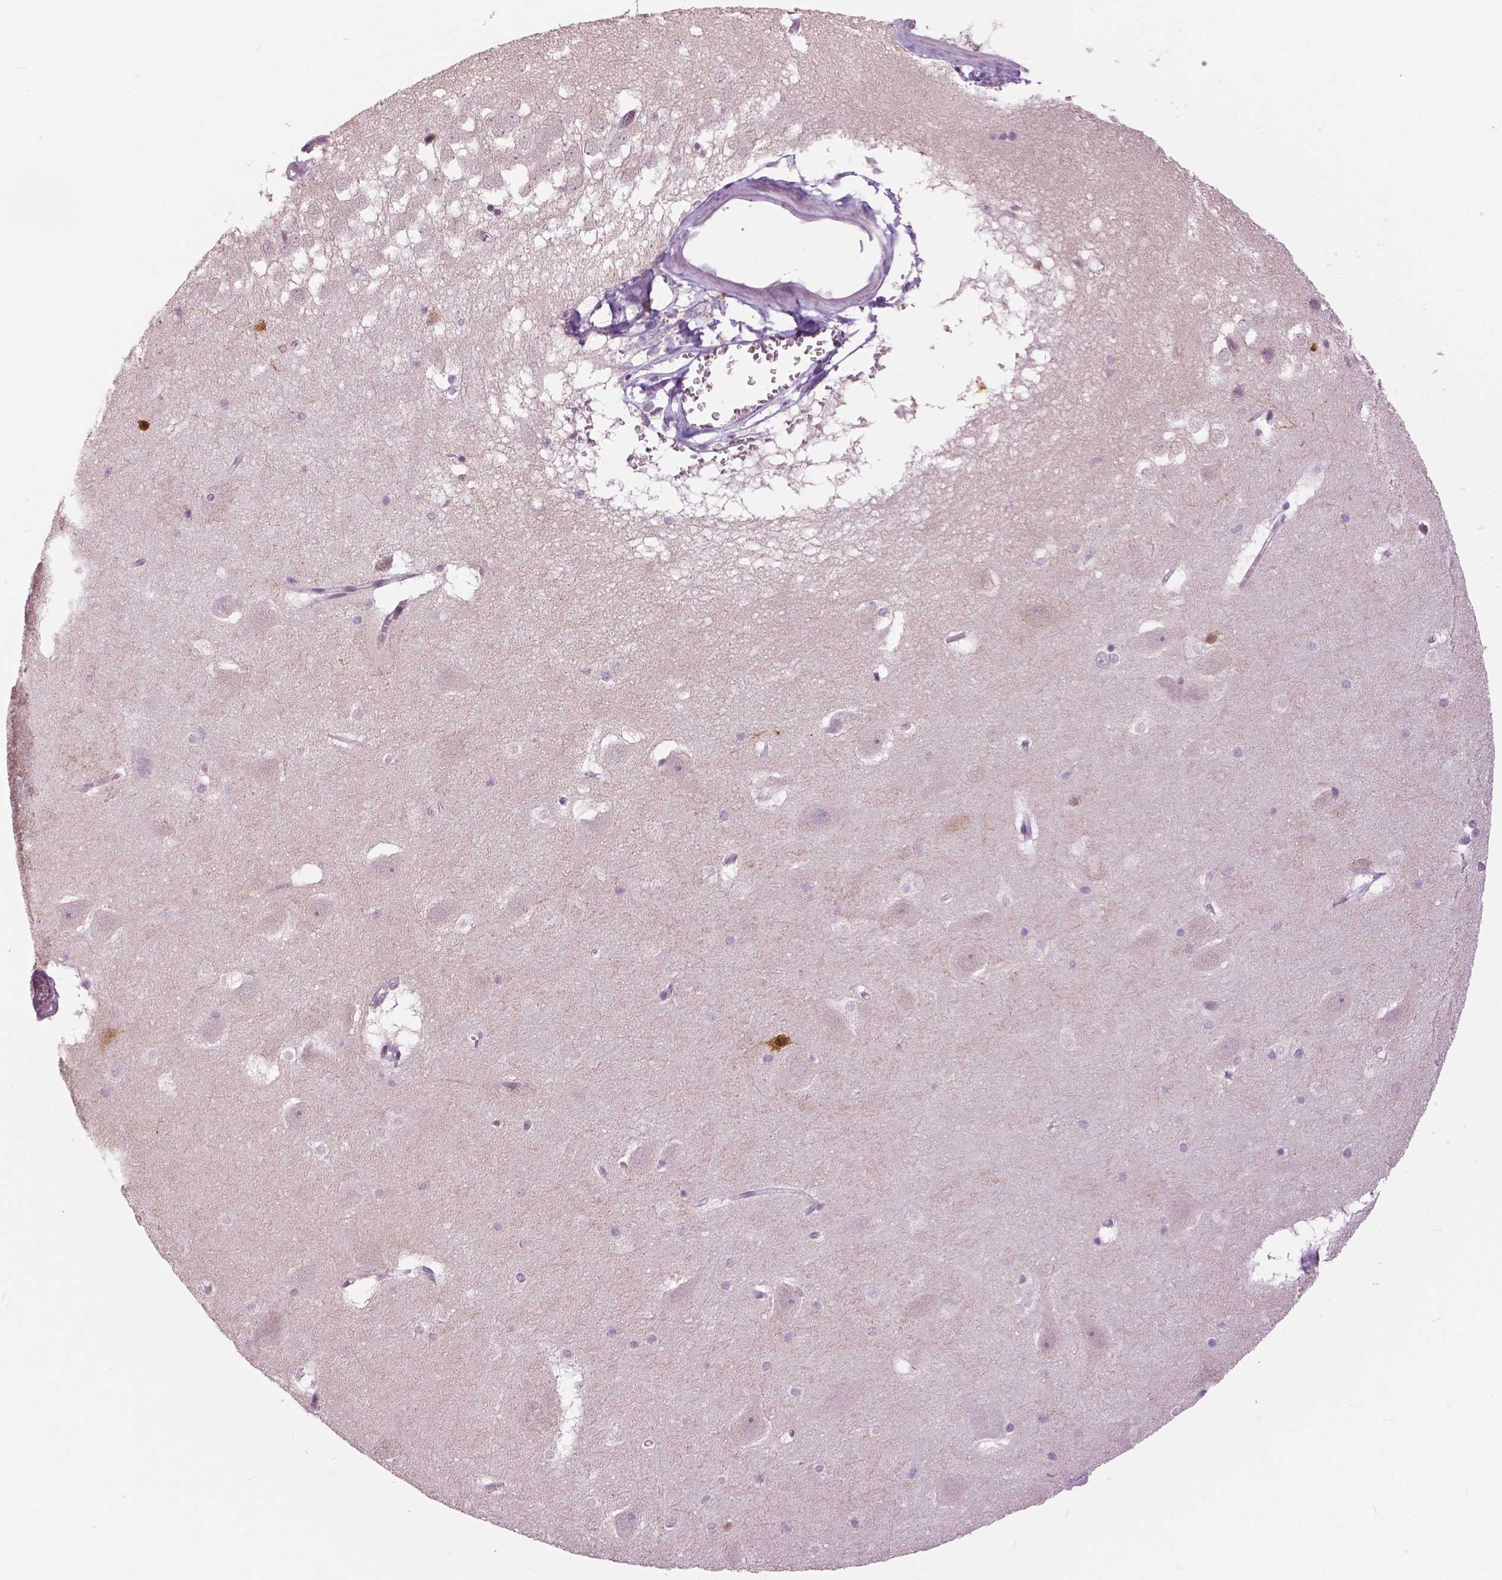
{"staining": {"intensity": "negative", "quantity": "none", "location": "none"}, "tissue": "hippocampus", "cell_type": "Glial cells", "image_type": "normal", "snomed": [{"axis": "morphology", "description": "Normal tissue, NOS"}, {"axis": "topography", "description": "Hippocampus"}], "caption": "The micrograph reveals no significant positivity in glial cells of hippocampus. The staining is performed using DAB brown chromogen with nuclei counter-stained in using hematoxylin.", "gene": "GRIN2A", "patient": {"sex": "male", "age": 45}}